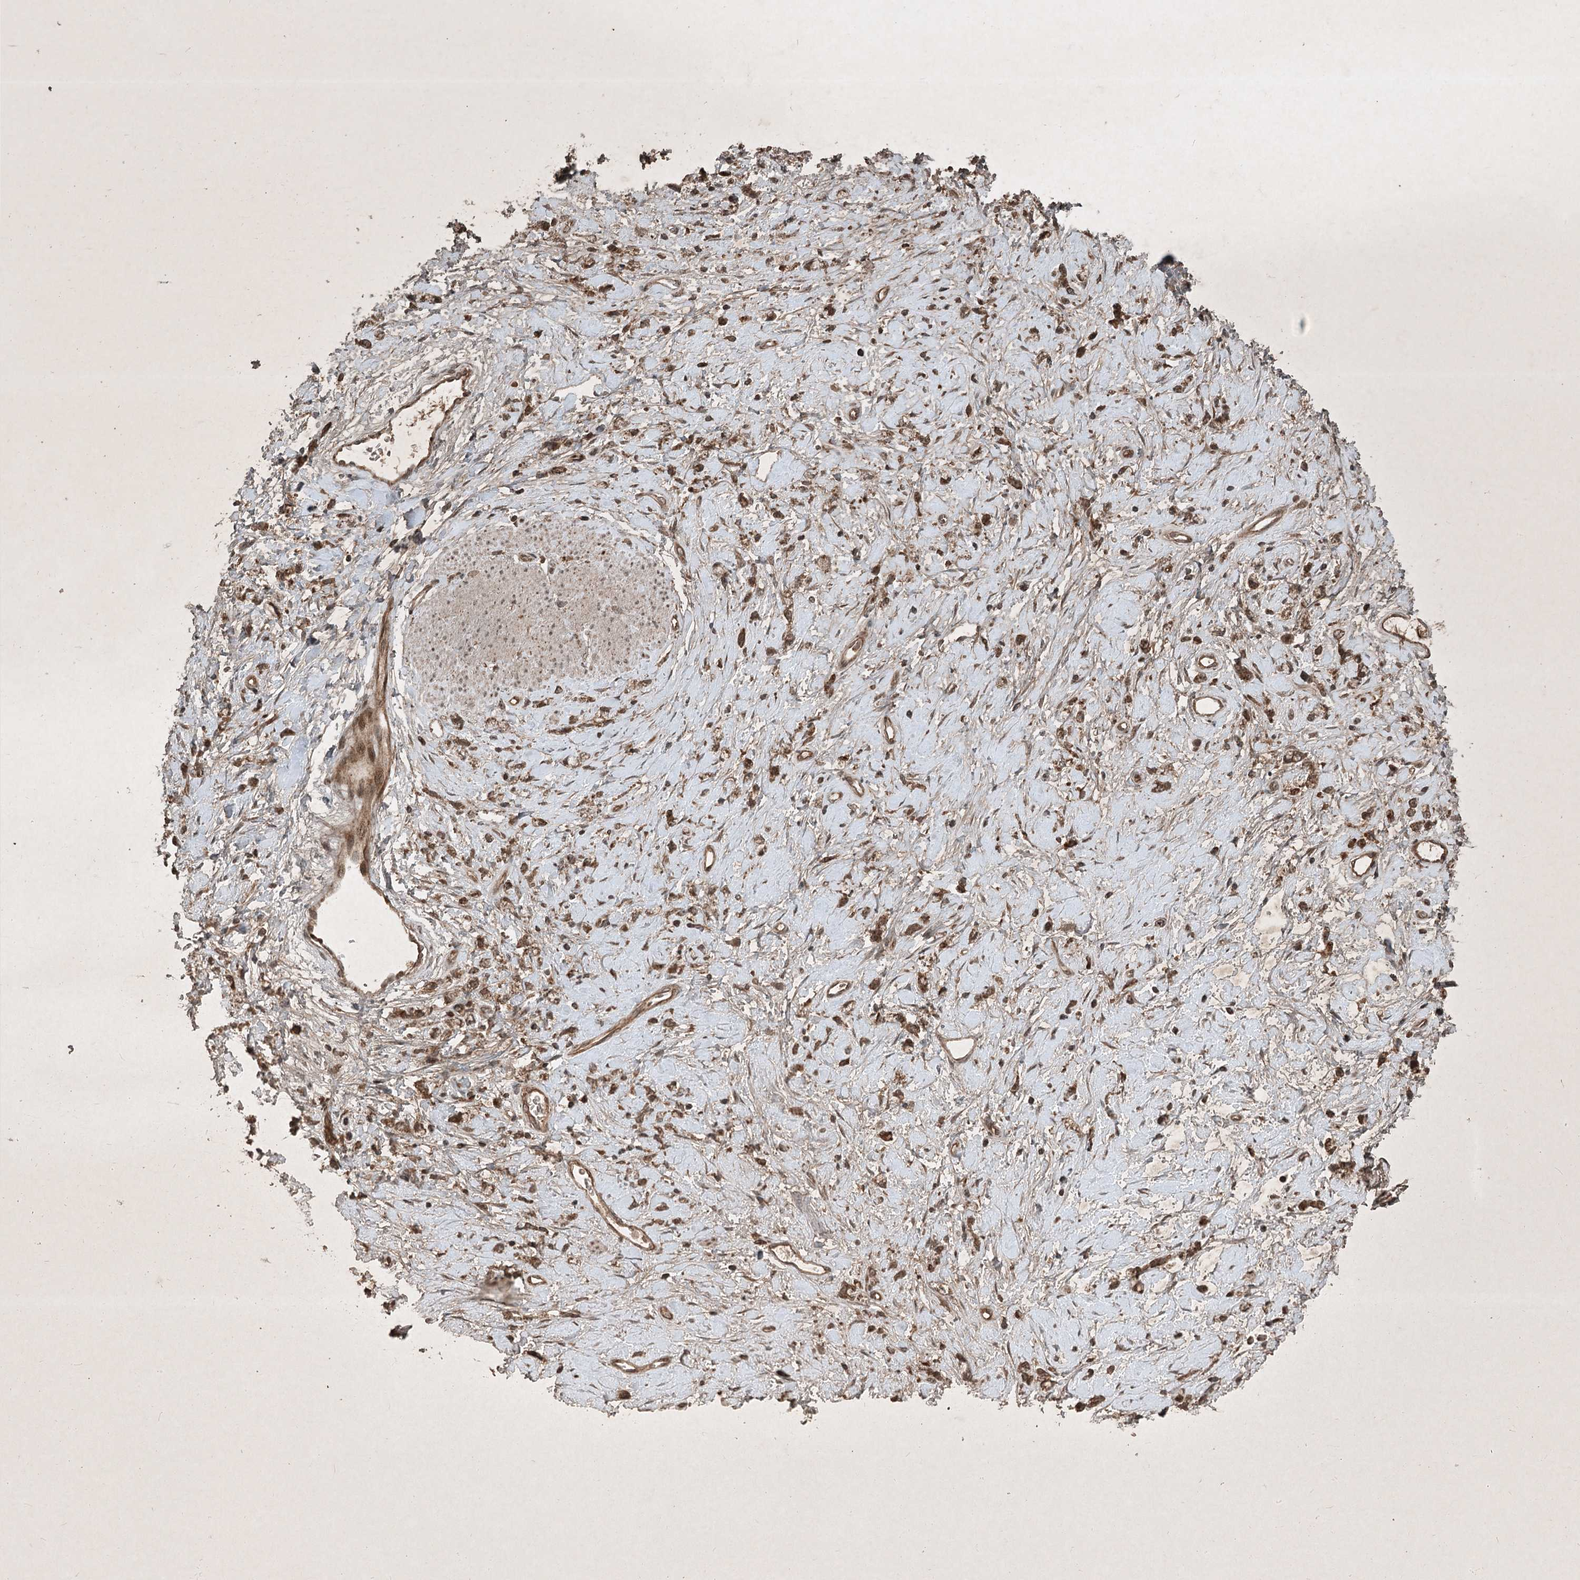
{"staining": {"intensity": "moderate", "quantity": ">75%", "location": "cytoplasmic/membranous"}, "tissue": "stomach cancer", "cell_type": "Tumor cells", "image_type": "cancer", "snomed": [{"axis": "morphology", "description": "Adenocarcinoma, NOS"}, {"axis": "topography", "description": "Stomach"}], "caption": "DAB (3,3'-diaminobenzidine) immunohistochemical staining of stomach adenocarcinoma reveals moderate cytoplasmic/membranous protein positivity in approximately >75% of tumor cells.", "gene": "UNC93A", "patient": {"sex": "female", "age": 60}}